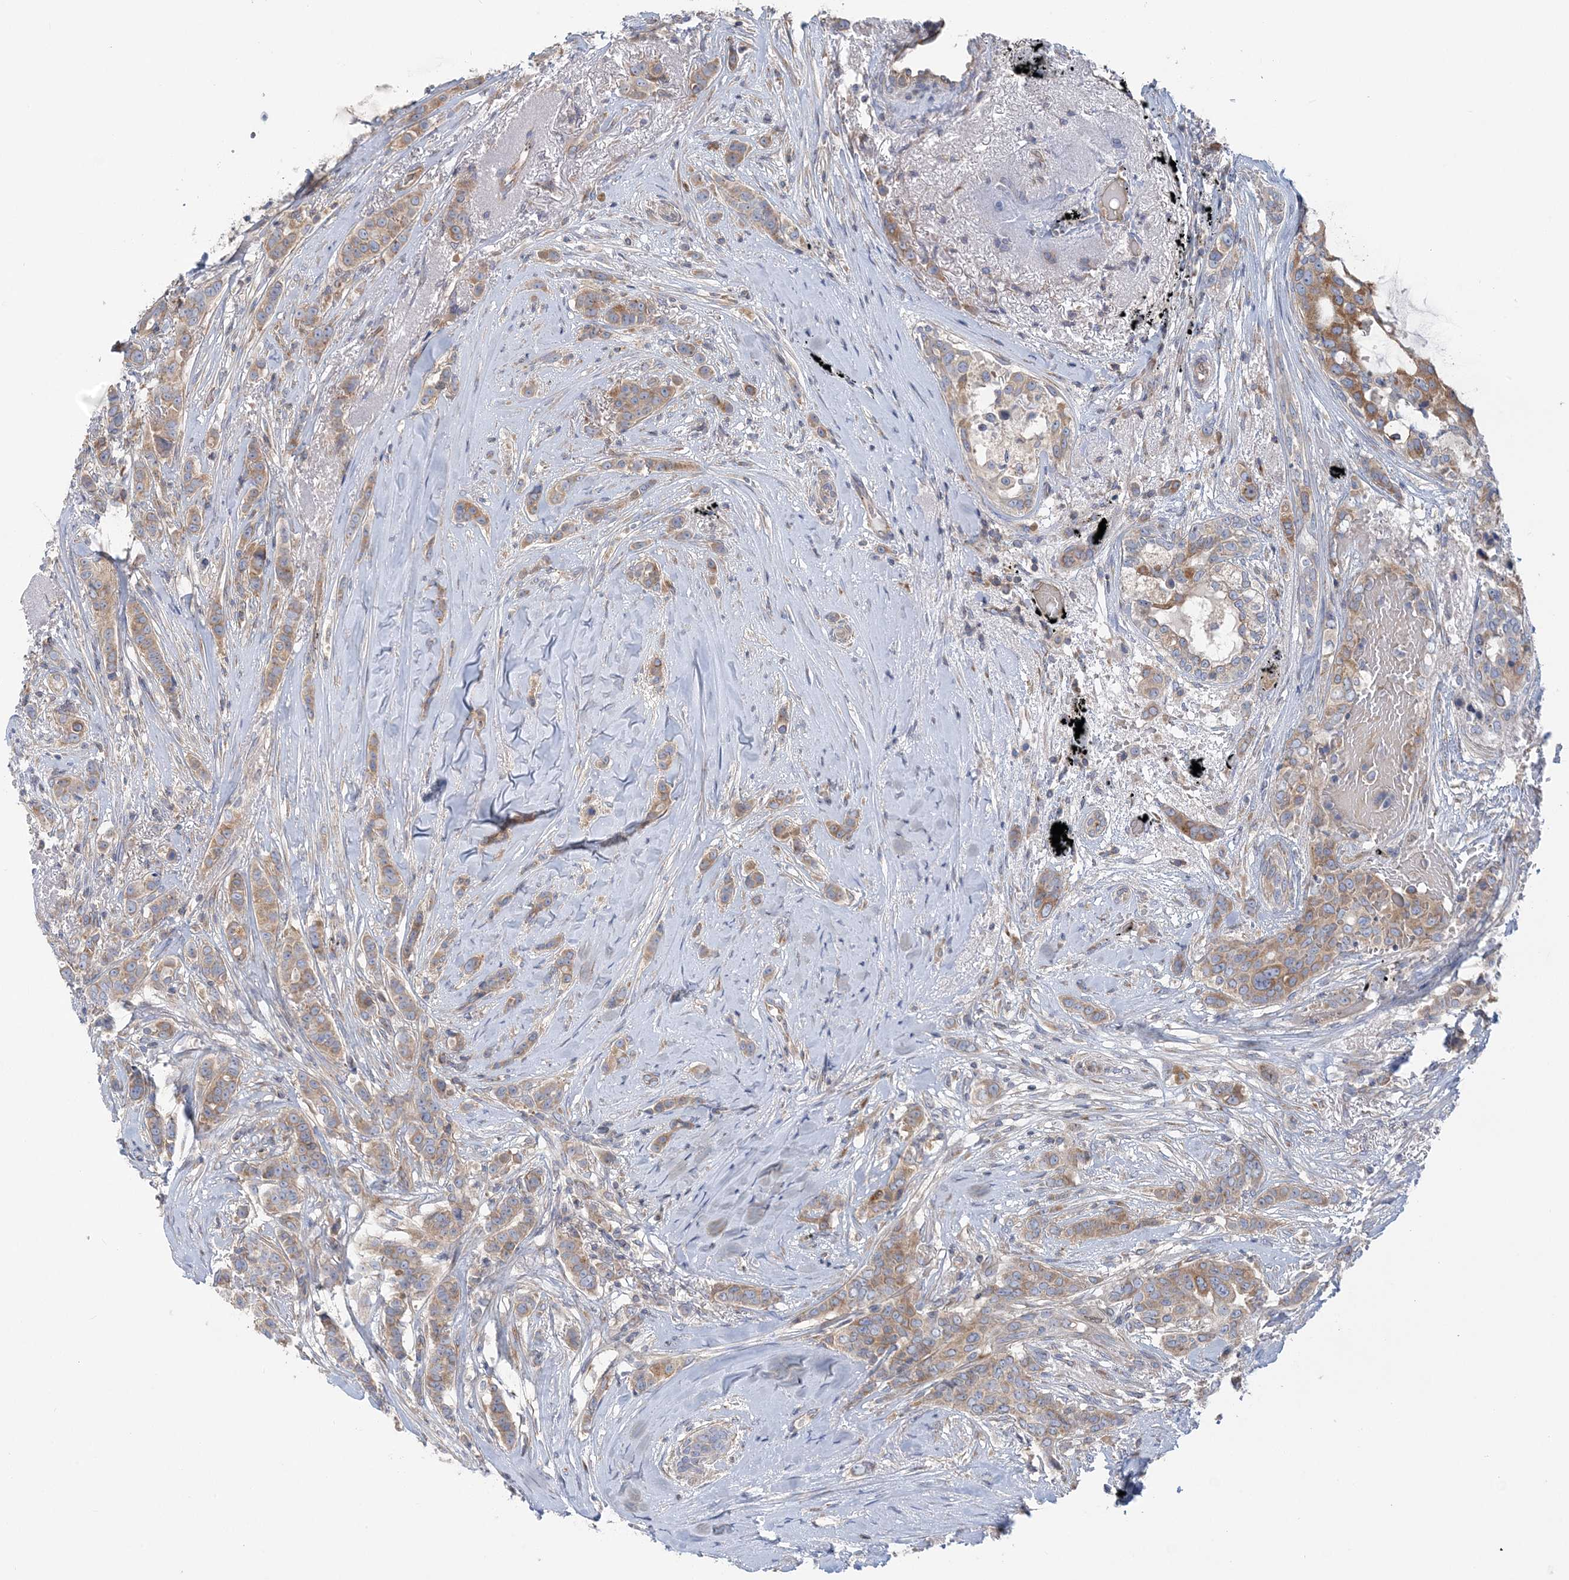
{"staining": {"intensity": "moderate", "quantity": ">75%", "location": "cytoplasmic/membranous"}, "tissue": "breast cancer", "cell_type": "Tumor cells", "image_type": "cancer", "snomed": [{"axis": "morphology", "description": "Lobular carcinoma"}, {"axis": "topography", "description": "Breast"}], "caption": "The immunohistochemical stain highlights moderate cytoplasmic/membranous expression in tumor cells of breast cancer tissue.", "gene": "FAM114A2", "patient": {"sex": "female", "age": 51}}